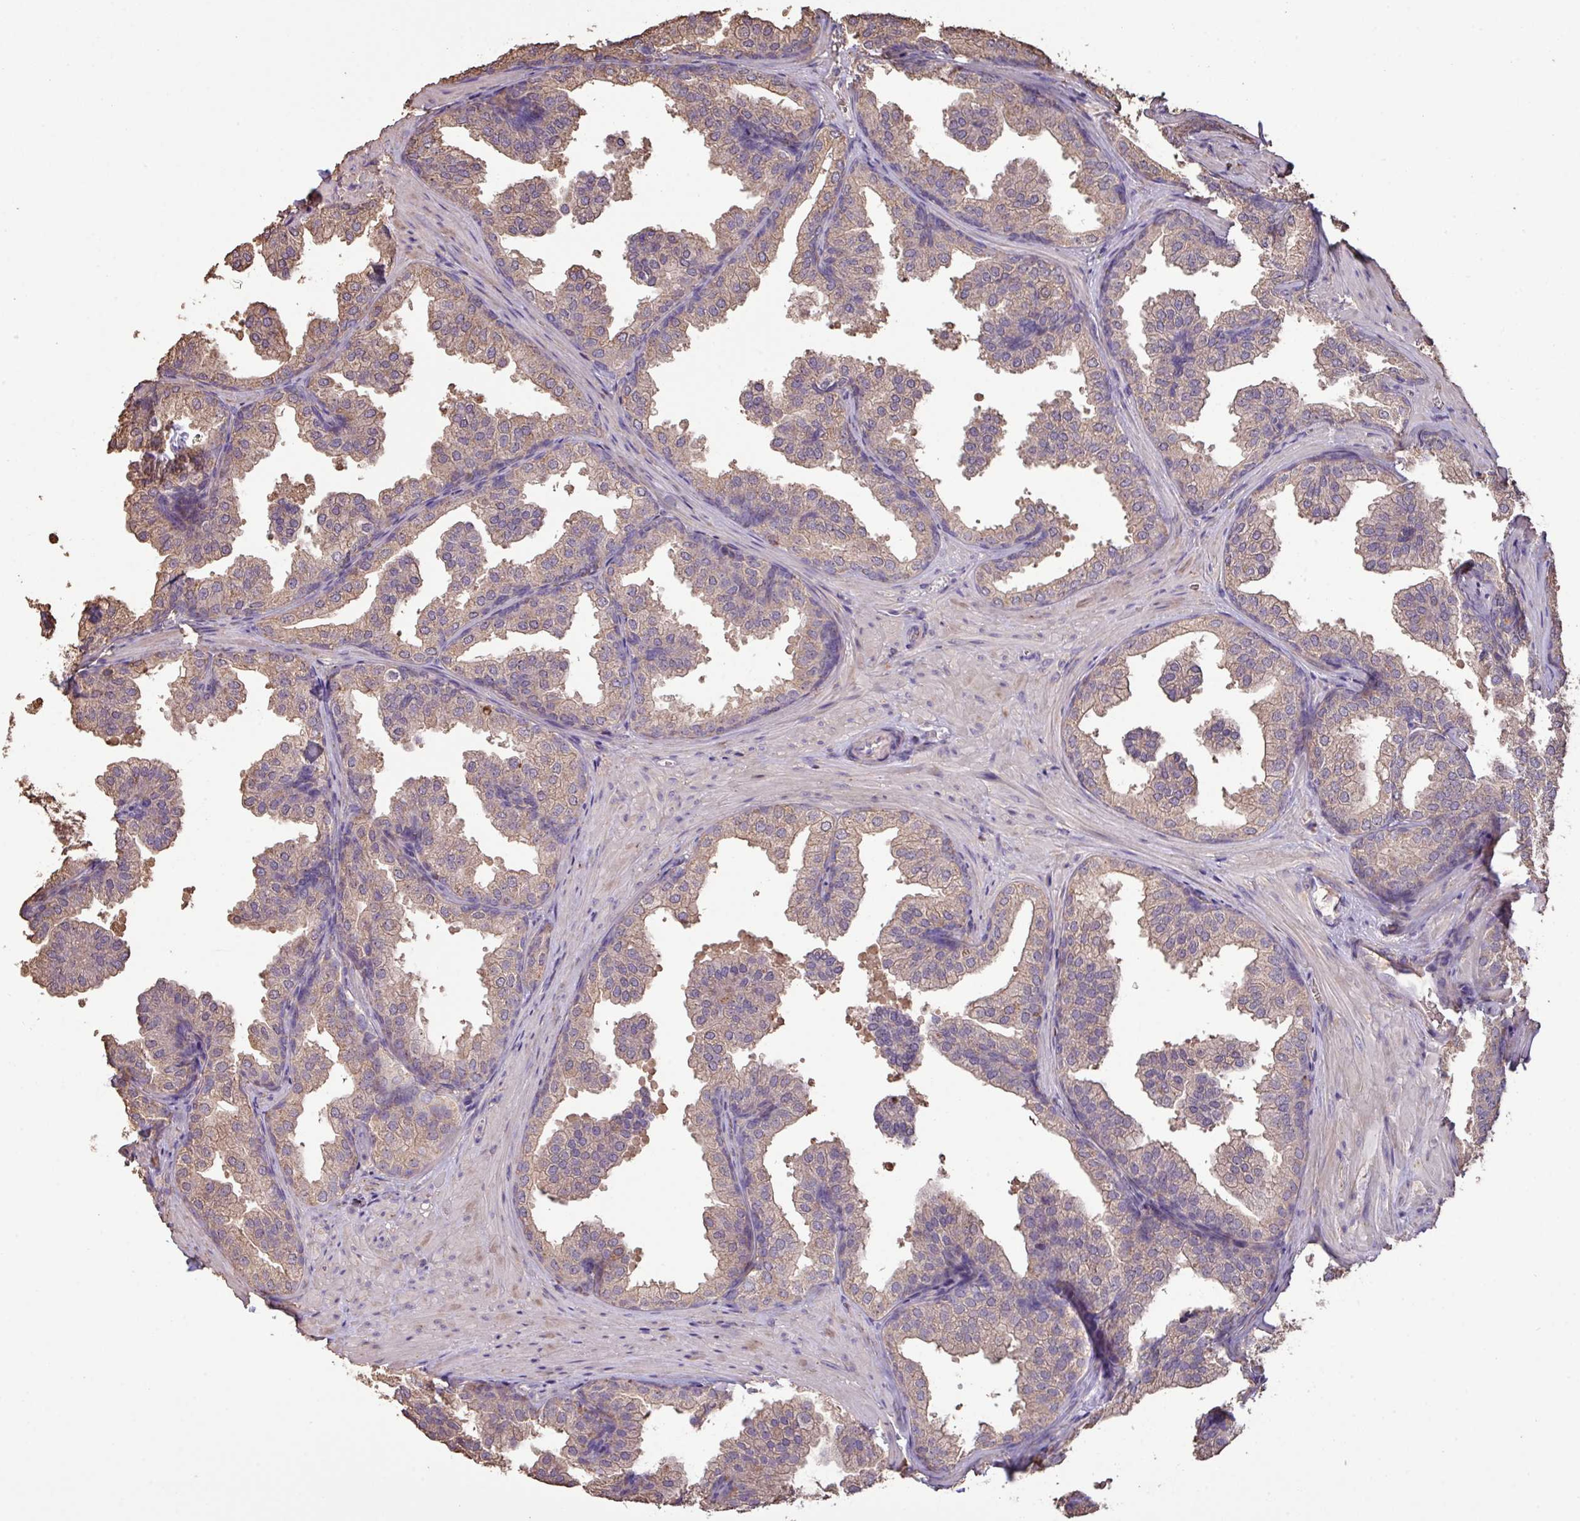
{"staining": {"intensity": "moderate", "quantity": ">75%", "location": "cytoplasmic/membranous"}, "tissue": "prostate", "cell_type": "Glandular cells", "image_type": "normal", "snomed": [{"axis": "morphology", "description": "Normal tissue, NOS"}, {"axis": "topography", "description": "Prostate"}], "caption": "A brown stain labels moderate cytoplasmic/membranous expression of a protein in glandular cells of unremarkable prostate. The staining was performed using DAB (3,3'-diaminobenzidine) to visualize the protein expression in brown, while the nuclei were stained in blue with hematoxylin (Magnification: 20x).", "gene": "CAMK2A", "patient": {"sex": "male", "age": 37}}